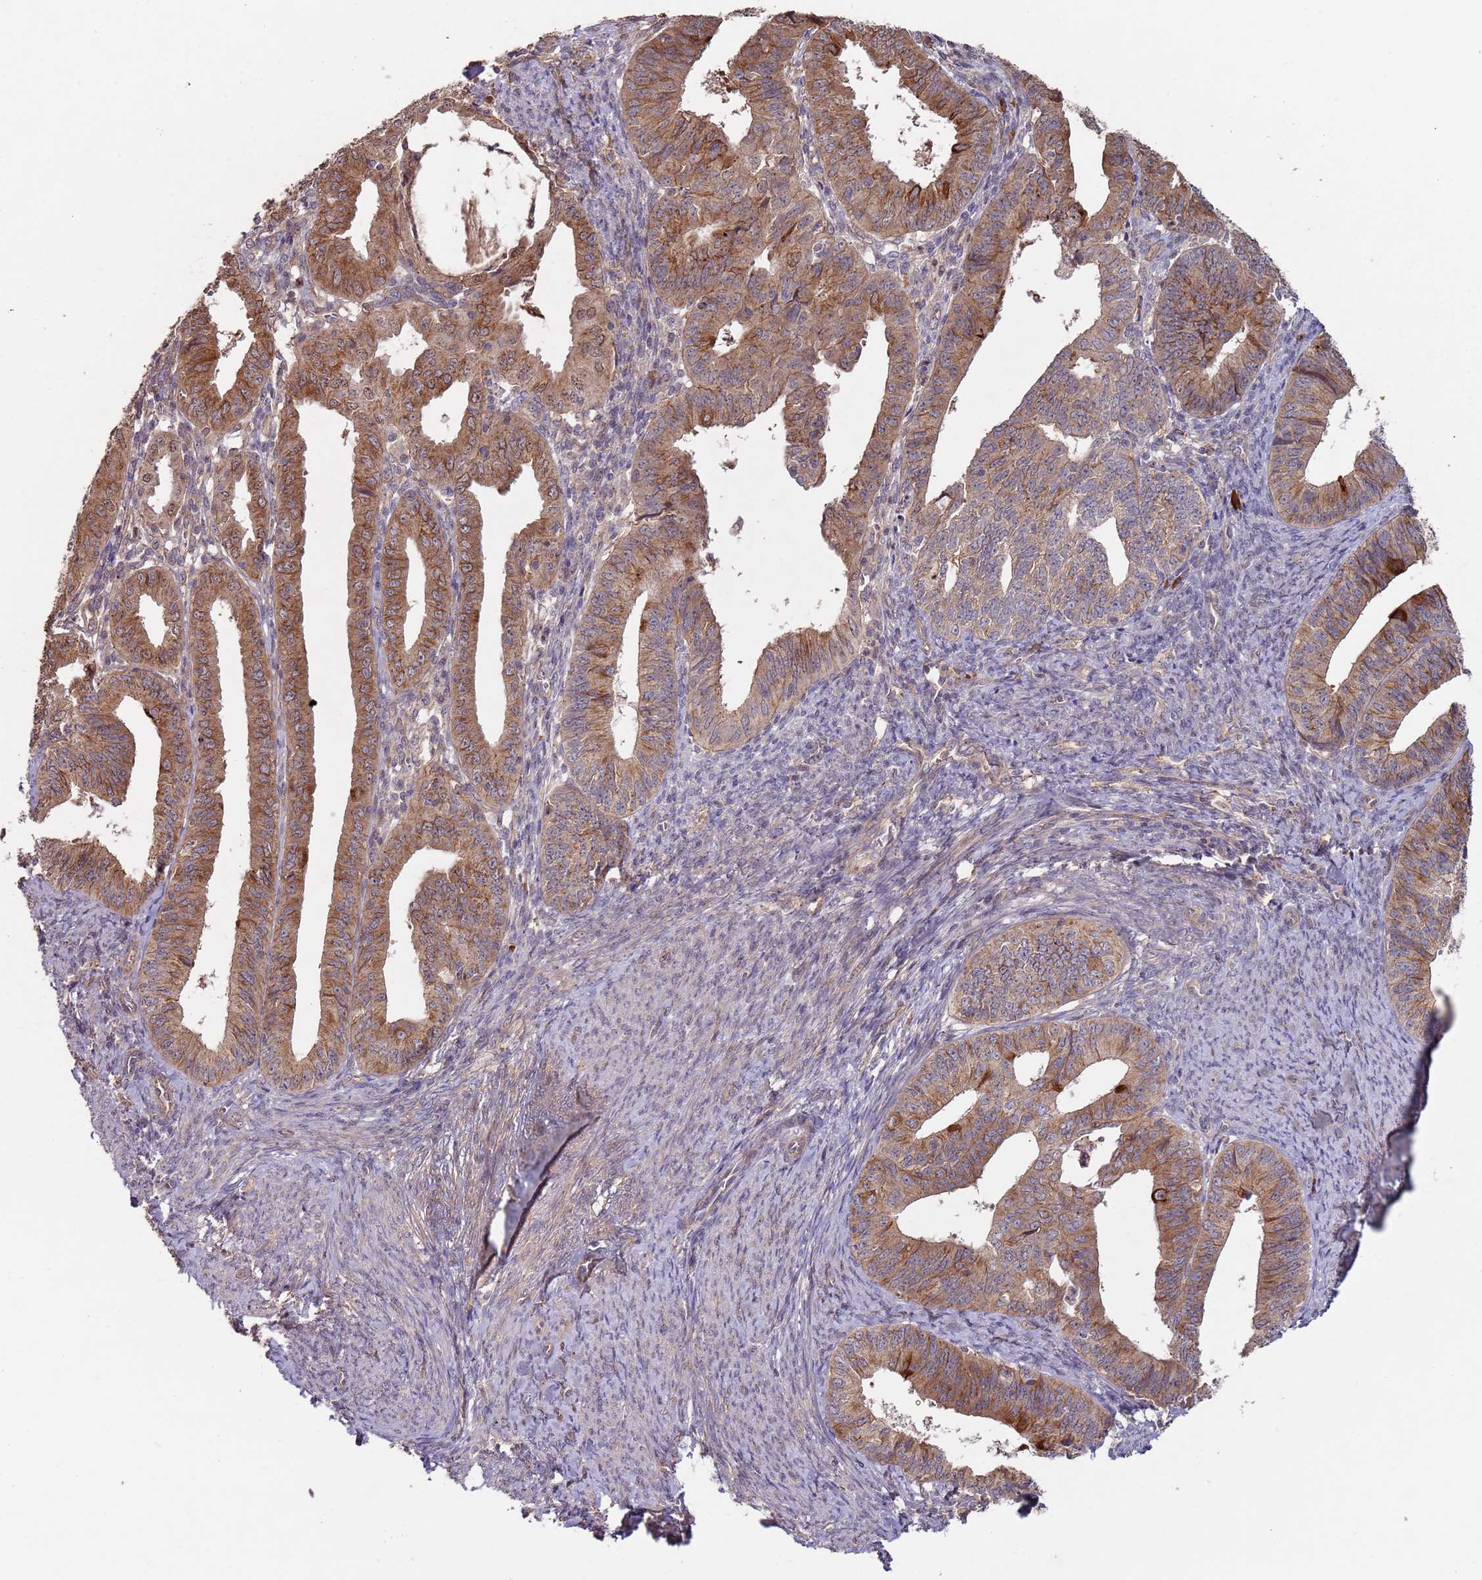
{"staining": {"intensity": "moderate", "quantity": ">75%", "location": "cytoplasmic/membranous"}, "tissue": "endometrial cancer", "cell_type": "Tumor cells", "image_type": "cancer", "snomed": [{"axis": "morphology", "description": "Adenocarcinoma, NOS"}, {"axis": "topography", "description": "Endometrium"}], "caption": "Protein analysis of endometrial cancer tissue displays moderate cytoplasmic/membranous expression in approximately >75% of tumor cells.", "gene": "KANSL1L", "patient": {"sex": "female", "age": 56}}